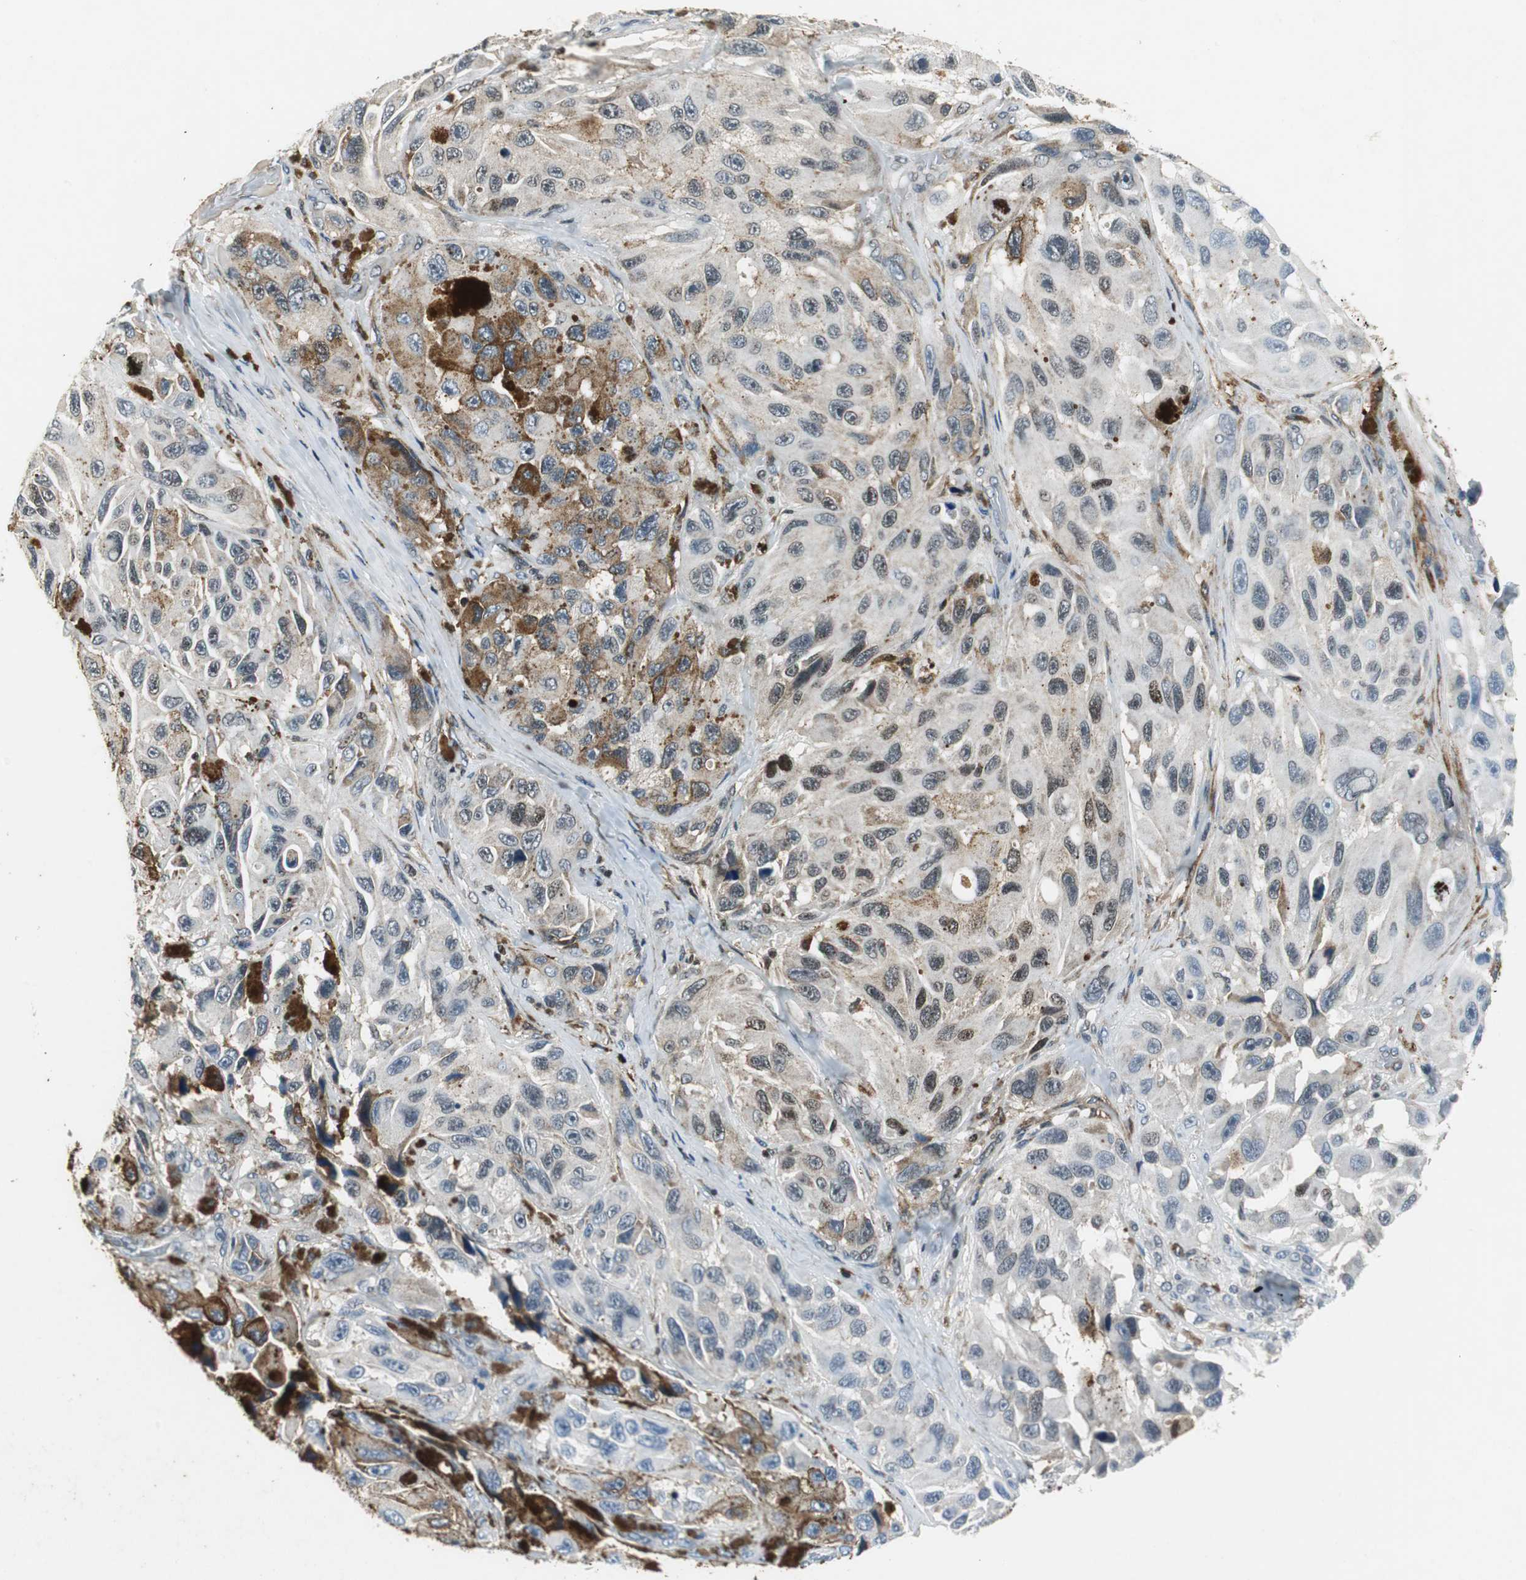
{"staining": {"intensity": "weak", "quantity": "25%-75%", "location": "cytoplasmic/membranous,nuclear"}, "tissue": "melanoma", "cell_type": "Tumor cells", "image_type": "cancer", "snomed": [{"axis": "morphology", "description": "Malignant melanoma, NOS"}, {"axis": "topography", "description": "Skin"}], "caption": "A brown stain highlights weak cytoplasmic/membranous and nuclear expression of a protein in human melanoma tumor cells. The protein is stained brown, and the nuclei are stained in blue (DAB IHC with brightfield microscopy, high magnification).", "gene": "ORM1", "patient": {"sex": "female", "age": 73}}